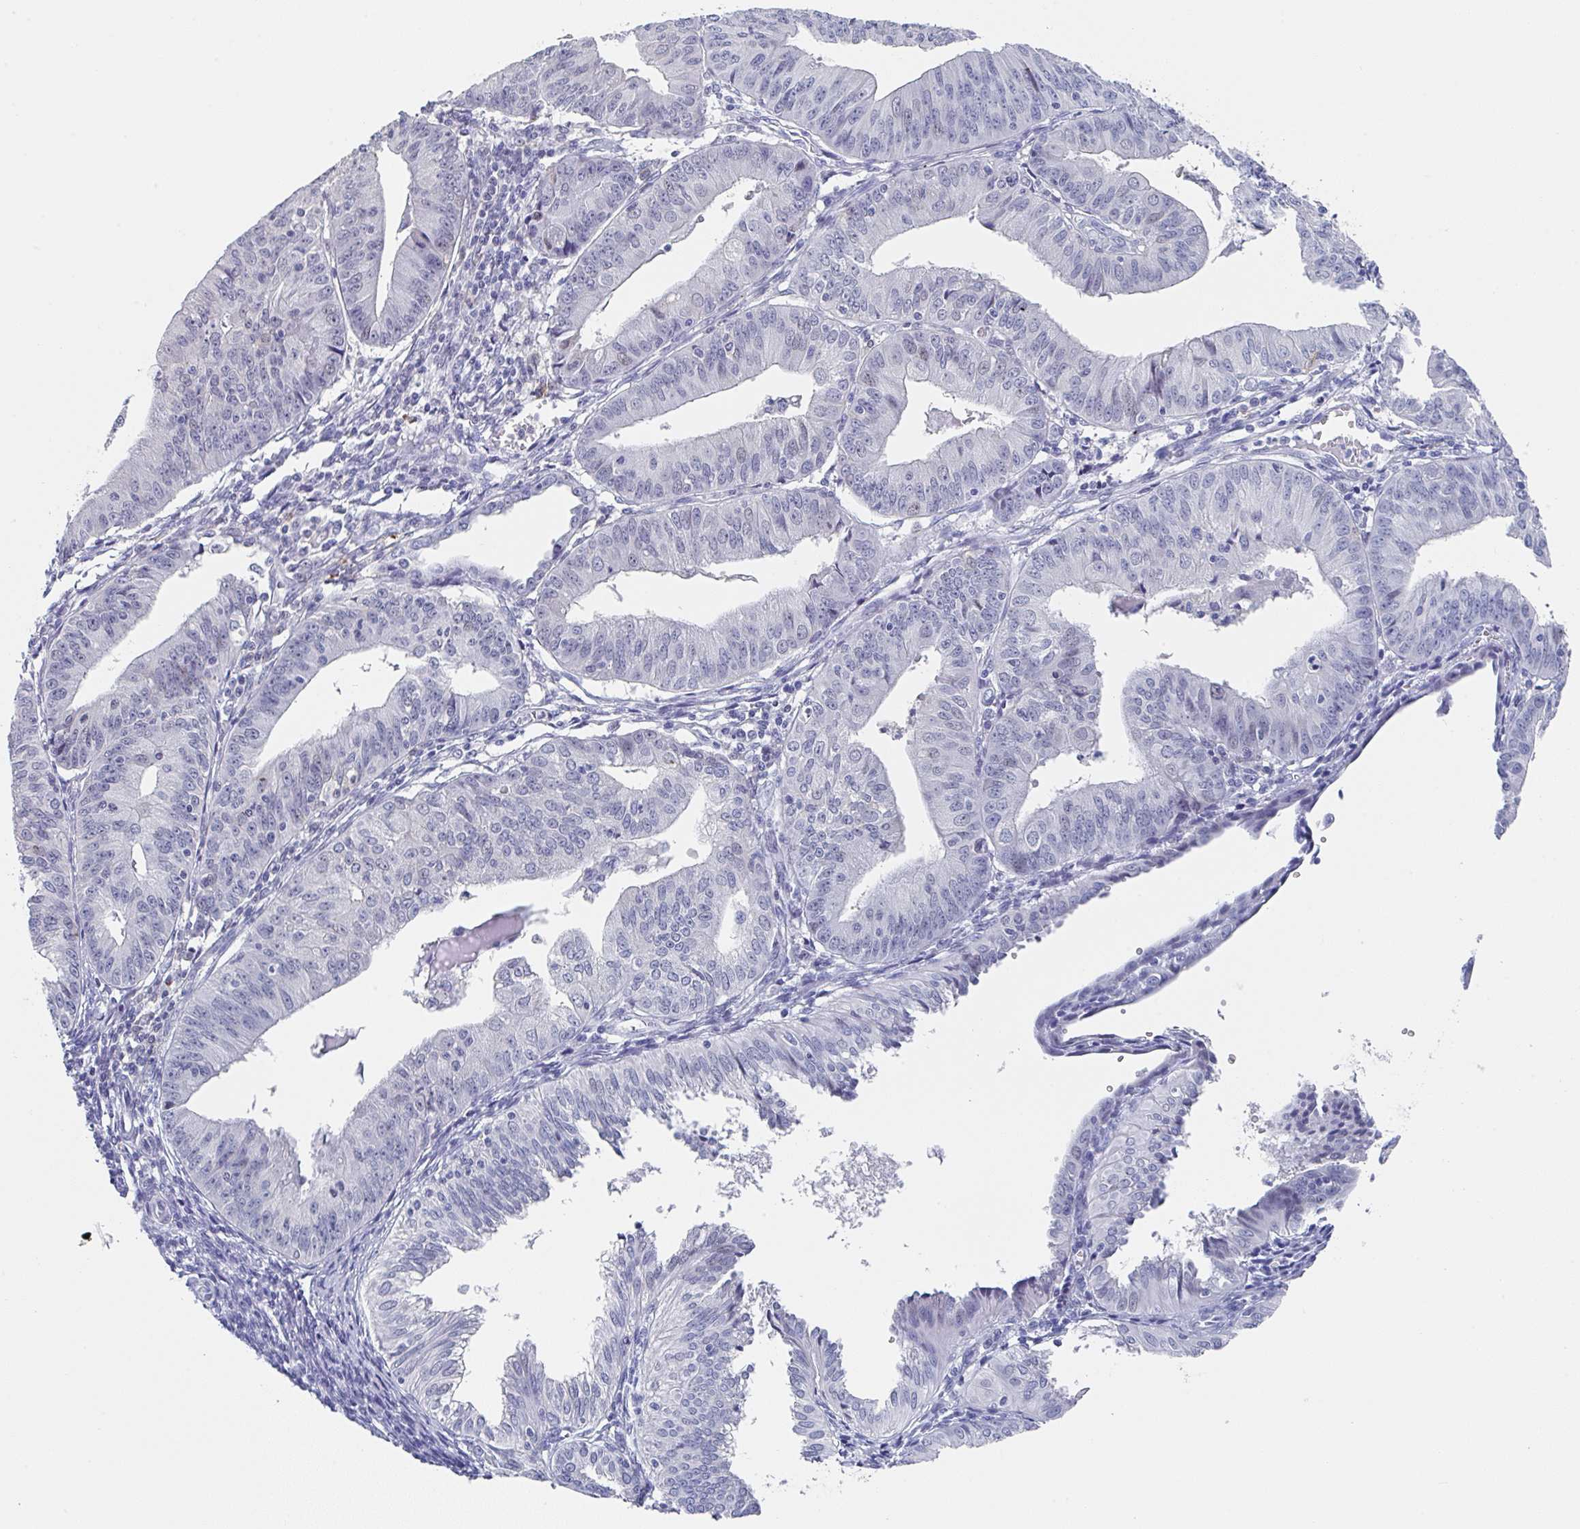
{"staining": {"intensity": "negative", "quantity": "none", "location": "none"}, "tissue": "endometrial cancer", "cell_type": "Tumor cells", "image_type": "cancer", "snomed": [{"axis": "morphology", "description": "Adenocarcinoma, NOS"}, {"axis": "topography", "description": "Endometrium"}], "caption": "The micrograph displays no significant expression in tumor cells of endometrial cancer.", "gene": "TNFRSF8", "patient": {"sex": "female", "age": 56}}